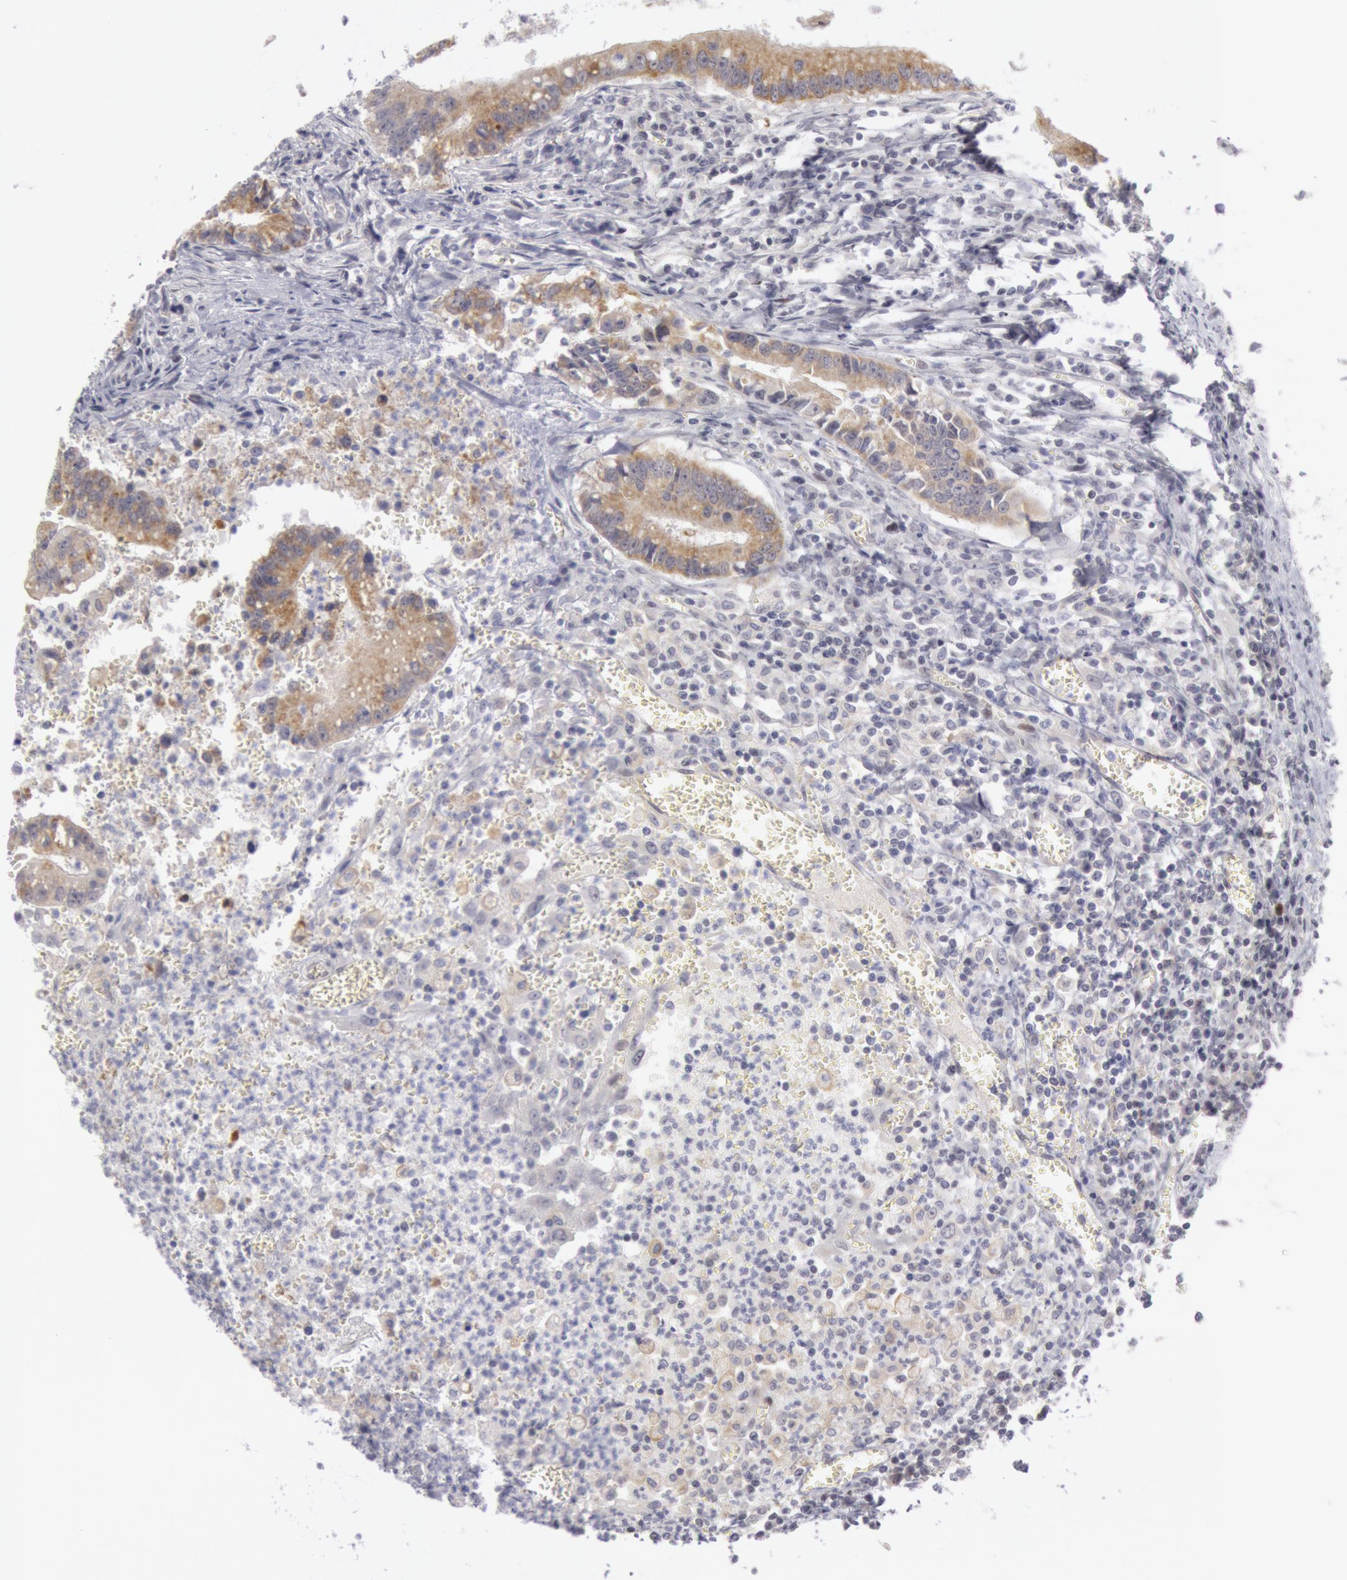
{"staining": {"intensity": "moderate", "quantity": ">75%", "location": "cytoplasmic/membranous"}, "tissue": "colorectal cancer", "cell_type": "Tumor cells", "image_type": "cancer", "snomed": [{"axis": "morphology", "description": "Adenocarcinoma, NOS"}, {"axis": "topography", "description": "Rectum"}], "caption": "Protein staining displays moderate cytoplasmic/membranous positivity in about >75% of tumor cells in adenocarcinoma (colorectal). (DAB (3,3'-diaminobenzidine) IHC with brightfield microscopy, high magnification).", "gene": "JOSD1", "patient": {"sex": "female", "age": 81}}